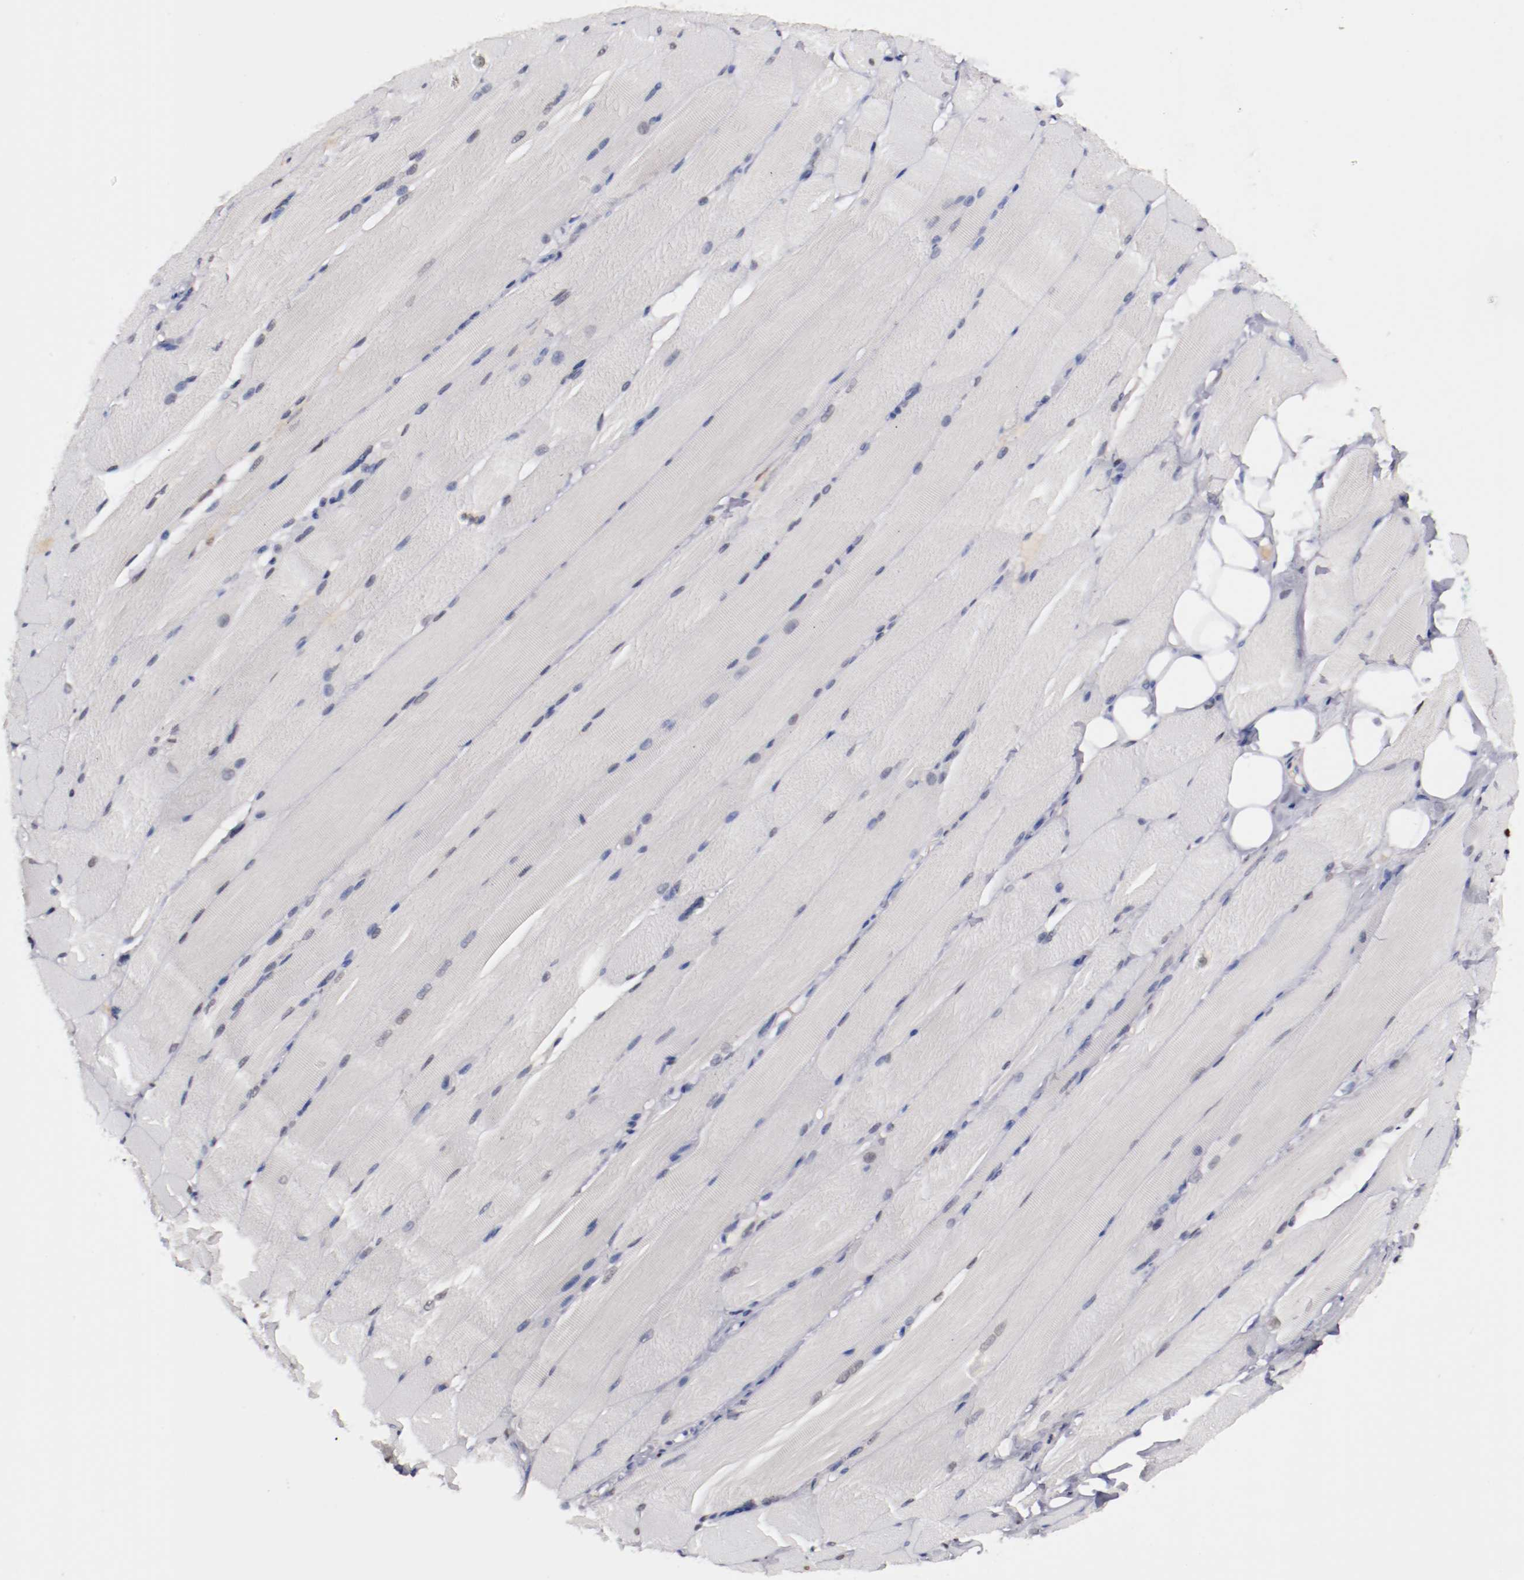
{"staining": {"intensity": "negative", "quantity": "none", "location": "none"}, "tissue": "skeletal muscle", "cell_type": "Myocytes", "image_type": "normal", "snomed": [{"axis": "morphology", "description": "Normal tissue, NOS"}, {"axis": "topography", "description": "Skeletal muscle"}, {"axis": "topography", "description": "Peripheral nerve tissue"}], "caption": "This histopathology image is of normal skeletal muscle stained with immunohistochemistry (IHC) to label a protein in brown with the nuclei are counter-stained blue. There is no positivity in myocytes. The staining was performed using DAB (3,3'-diaminobenzidine) to visualize the protein expression in brown, while the nuclei were stained in blue with hematoxylin (Magnification: 20x).", "gene": "FAM81A", "patient": {"sex": "female", "age": 84}}